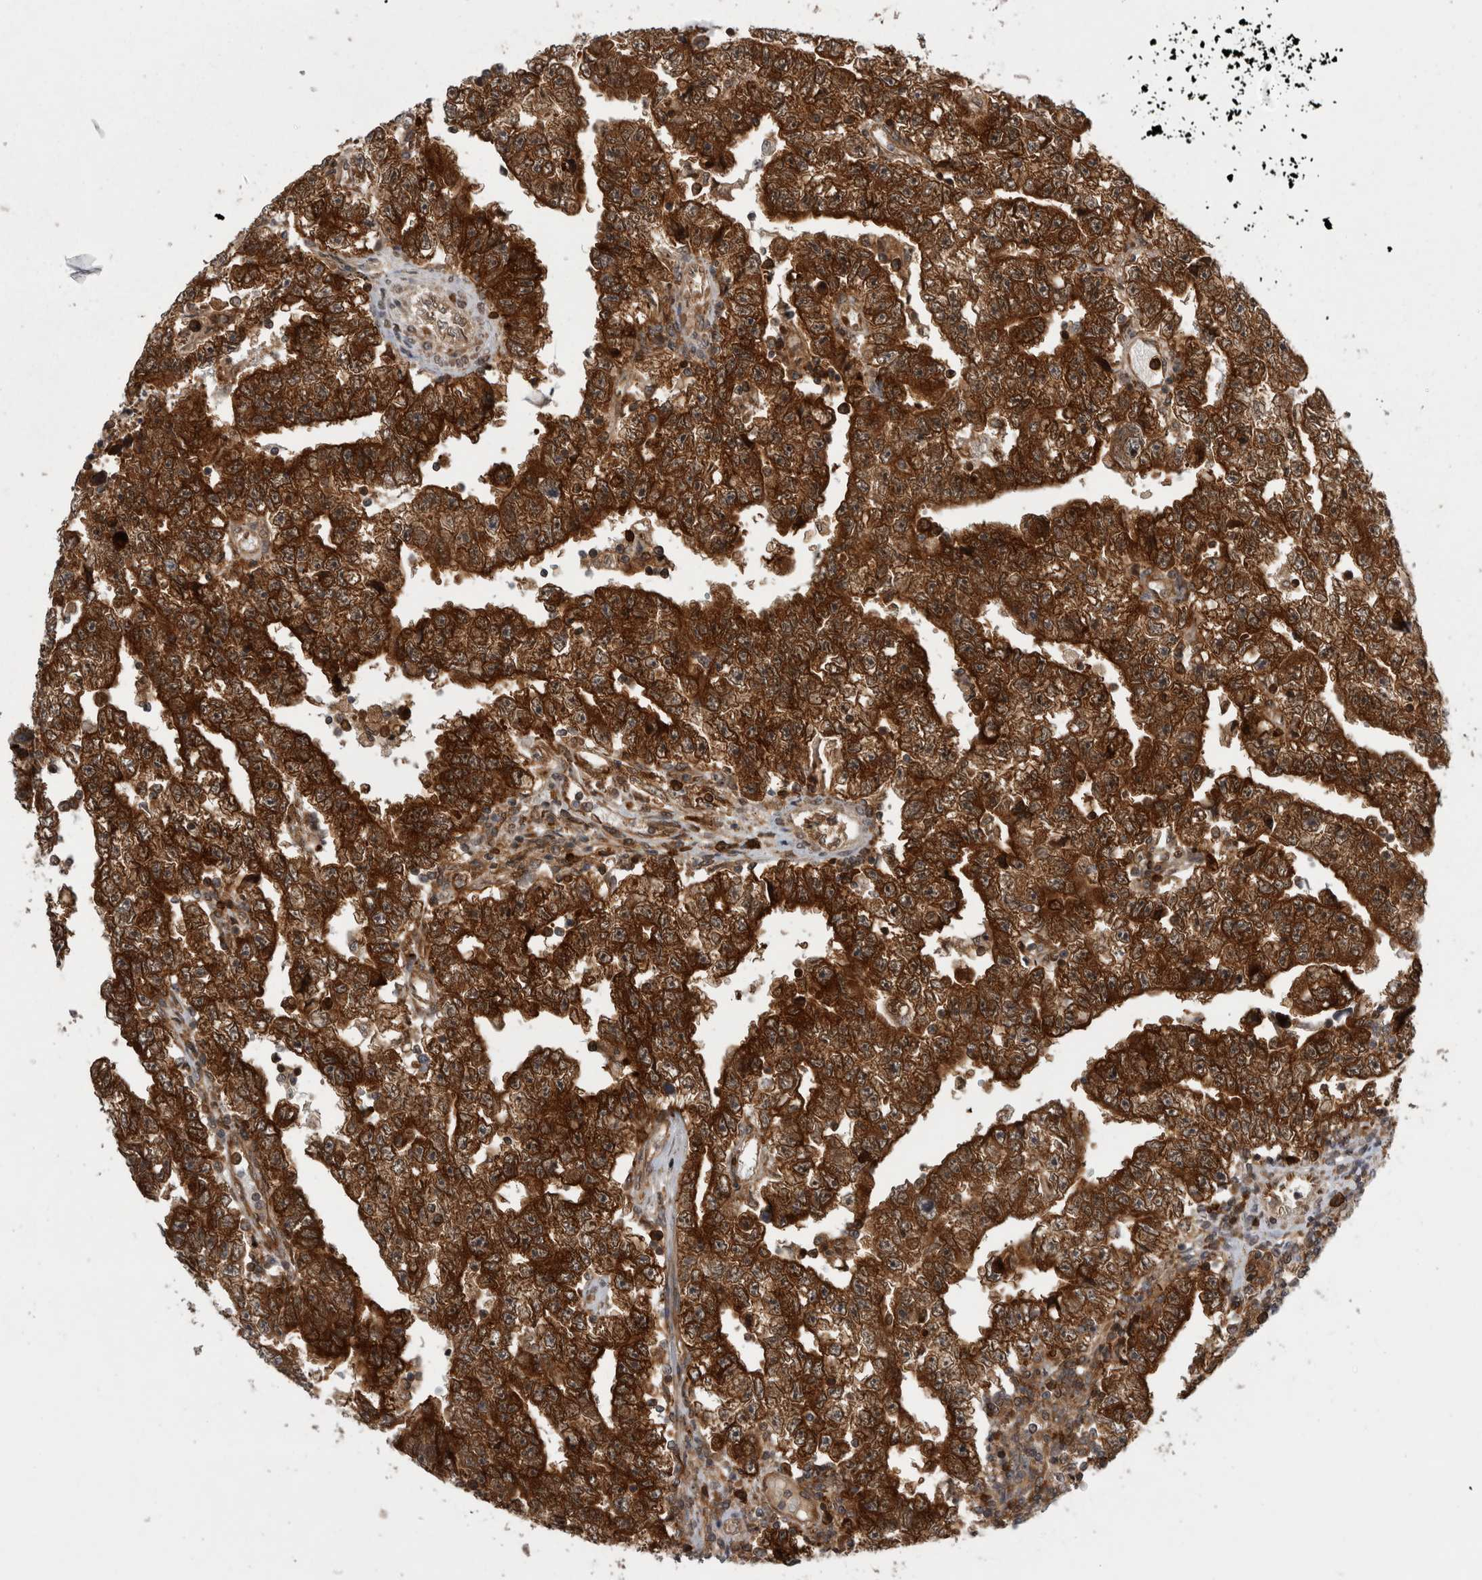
{"staining": {"intensity": "strong", "quantity": ">75%", "location": "cytoplasmic/membranous"}, "tissue": "testis cancer", "cell_type": "Tumor cells", "image_type": "cancer", "snomed": [{"axis": "morphology", "description": "Carcinoma, Embryonal, NOS"}, {"axis": "topography", "description": "Testis"}], "caption": "Protein staining exhibits strong cytoplasmic/membranous expression in approximately >75% of tumor cells in testis cancer.", "gene": "CACYBP", "patient": {"sex": "male", "age": 25}}